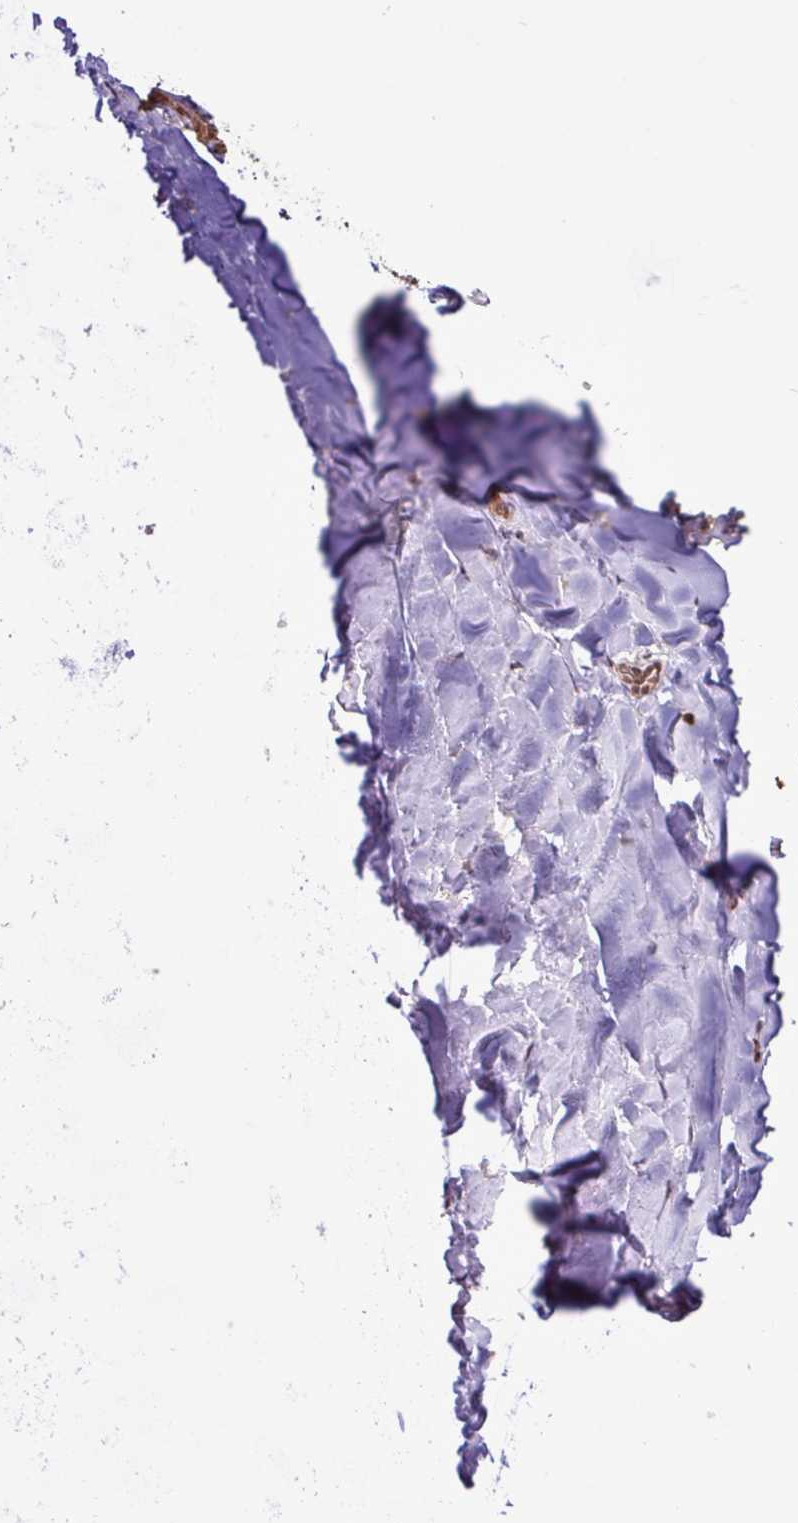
{"staining": {"intensity": "moderate", "quantity": "25%-75%", "location": "cytoplasmic/membranous,nuclear"}, "tissue": "adipose tissue", "cell_type": "Adipocytes", "image_type": "normal", "snomed": [{"axis": "morphology", "description": "Normal tissue, NOS"}, {"axis": "topography", "description": "Cartilage tissue"}, {"axis": "topography", "description": "Bronchus"}], "caption": "Brown immunohistochemical staining in unremarkable adipose tissue displays moderate cytoplasmic/membranous,nuclear expression in approximately 25%-75% of adipocytes.", "gene": "CHST11", "patient": {"sex": "male", "age": 58}}